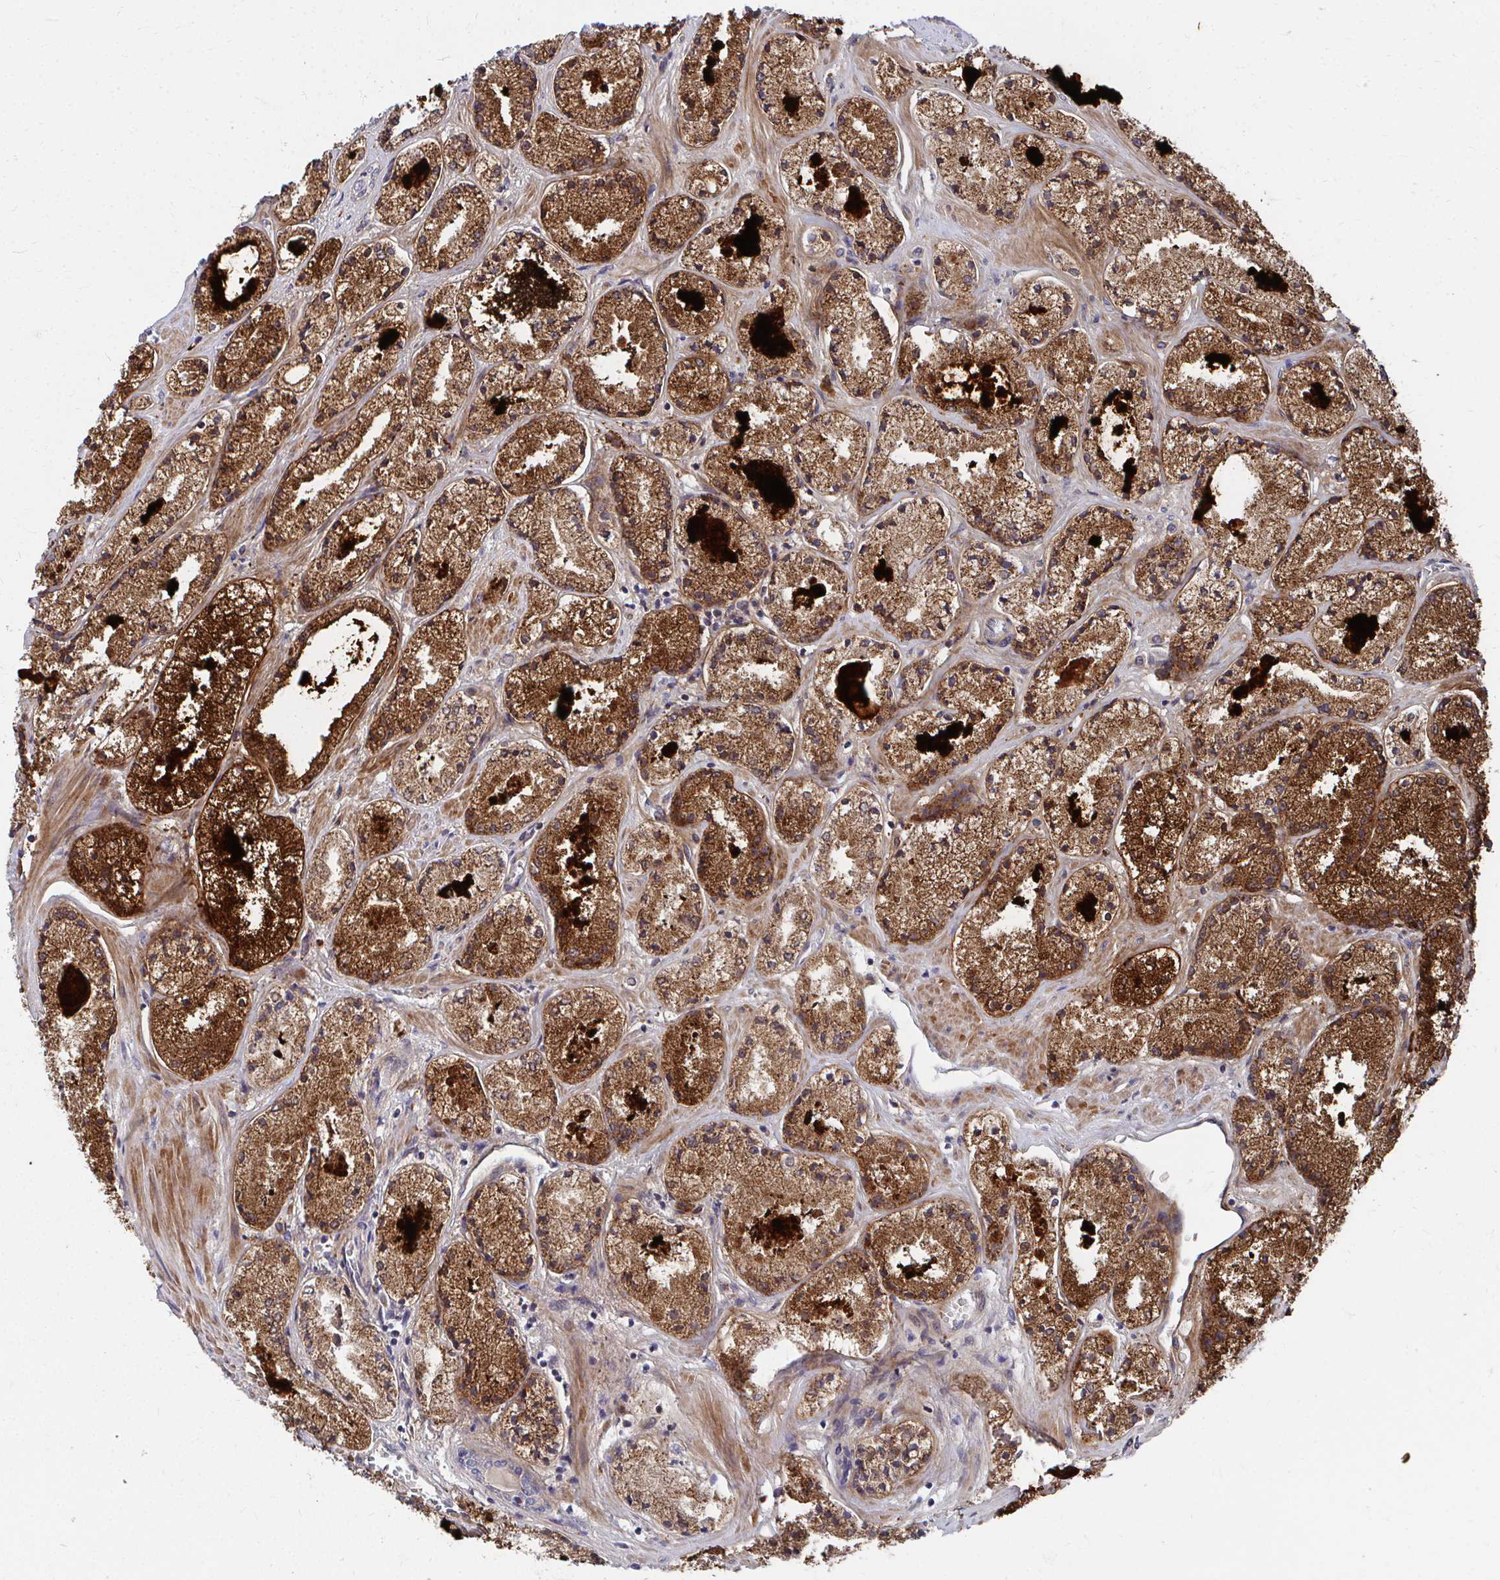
{"staining": {"intensity": "strong", "quantity": ">75%", "location": "cytoplasmic/membranous"}, "tissue": "prostate cancer", "cell_type": "Tumor cells", "image_type": "cancer", "snomed": [{"axis": "morphology", "description": "Adenocarcinoma, High grade"}, {"axis": "topography", "description": "Prostate"}], "caption": "Immunohistochemical staining of high-grade adenocarcinoma (prostate) exhibits high levels of strong cytoplasmic/membranous expression in approximately >75% of tumor cells. (DAB = brown stain, brightfield microscopy at high magnification).", "gene": "PEX3", "patient": {"sex": "male", "age": 63}}